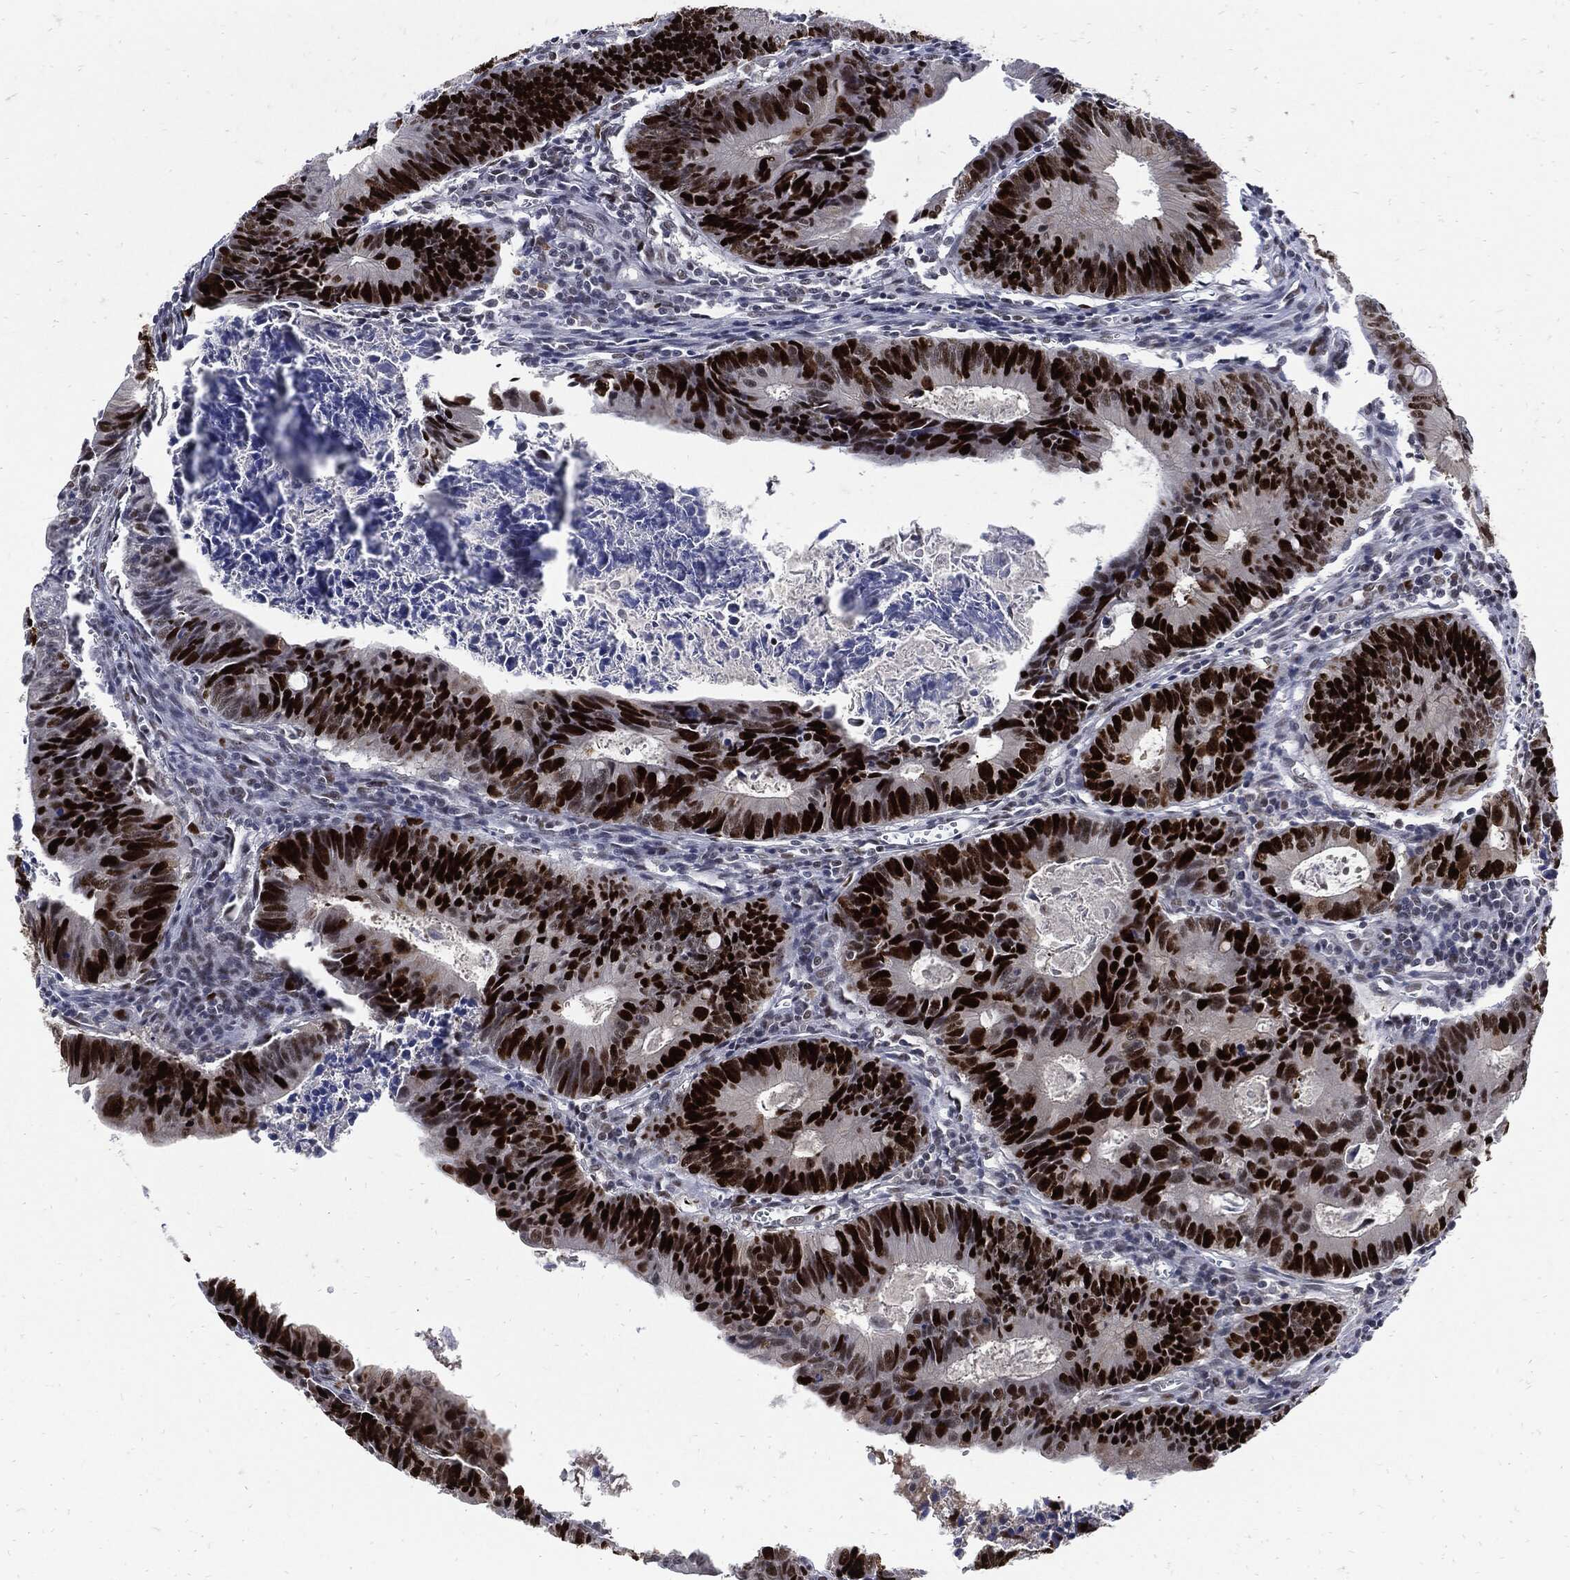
{"staining": {"intensity": "strong", "quantity": ">75%", "location": "nuclear"}, "tissue": "colorectal cancer", "cell_type": "Tumor cells", "image_type": "cancer", "snomed": [{"axis": "morphology", "description": "Adenocarcinoma, NOS"}, {"axis": "topography", "description": "Colon"}], "caption": "Immunohistochemical staining of colorectal cancer exhibits high levels of strong nuclear protein expression in about >75% of tumor cells.", "gene": "NBN", "patient": {"sex": "female", "age": 87}}